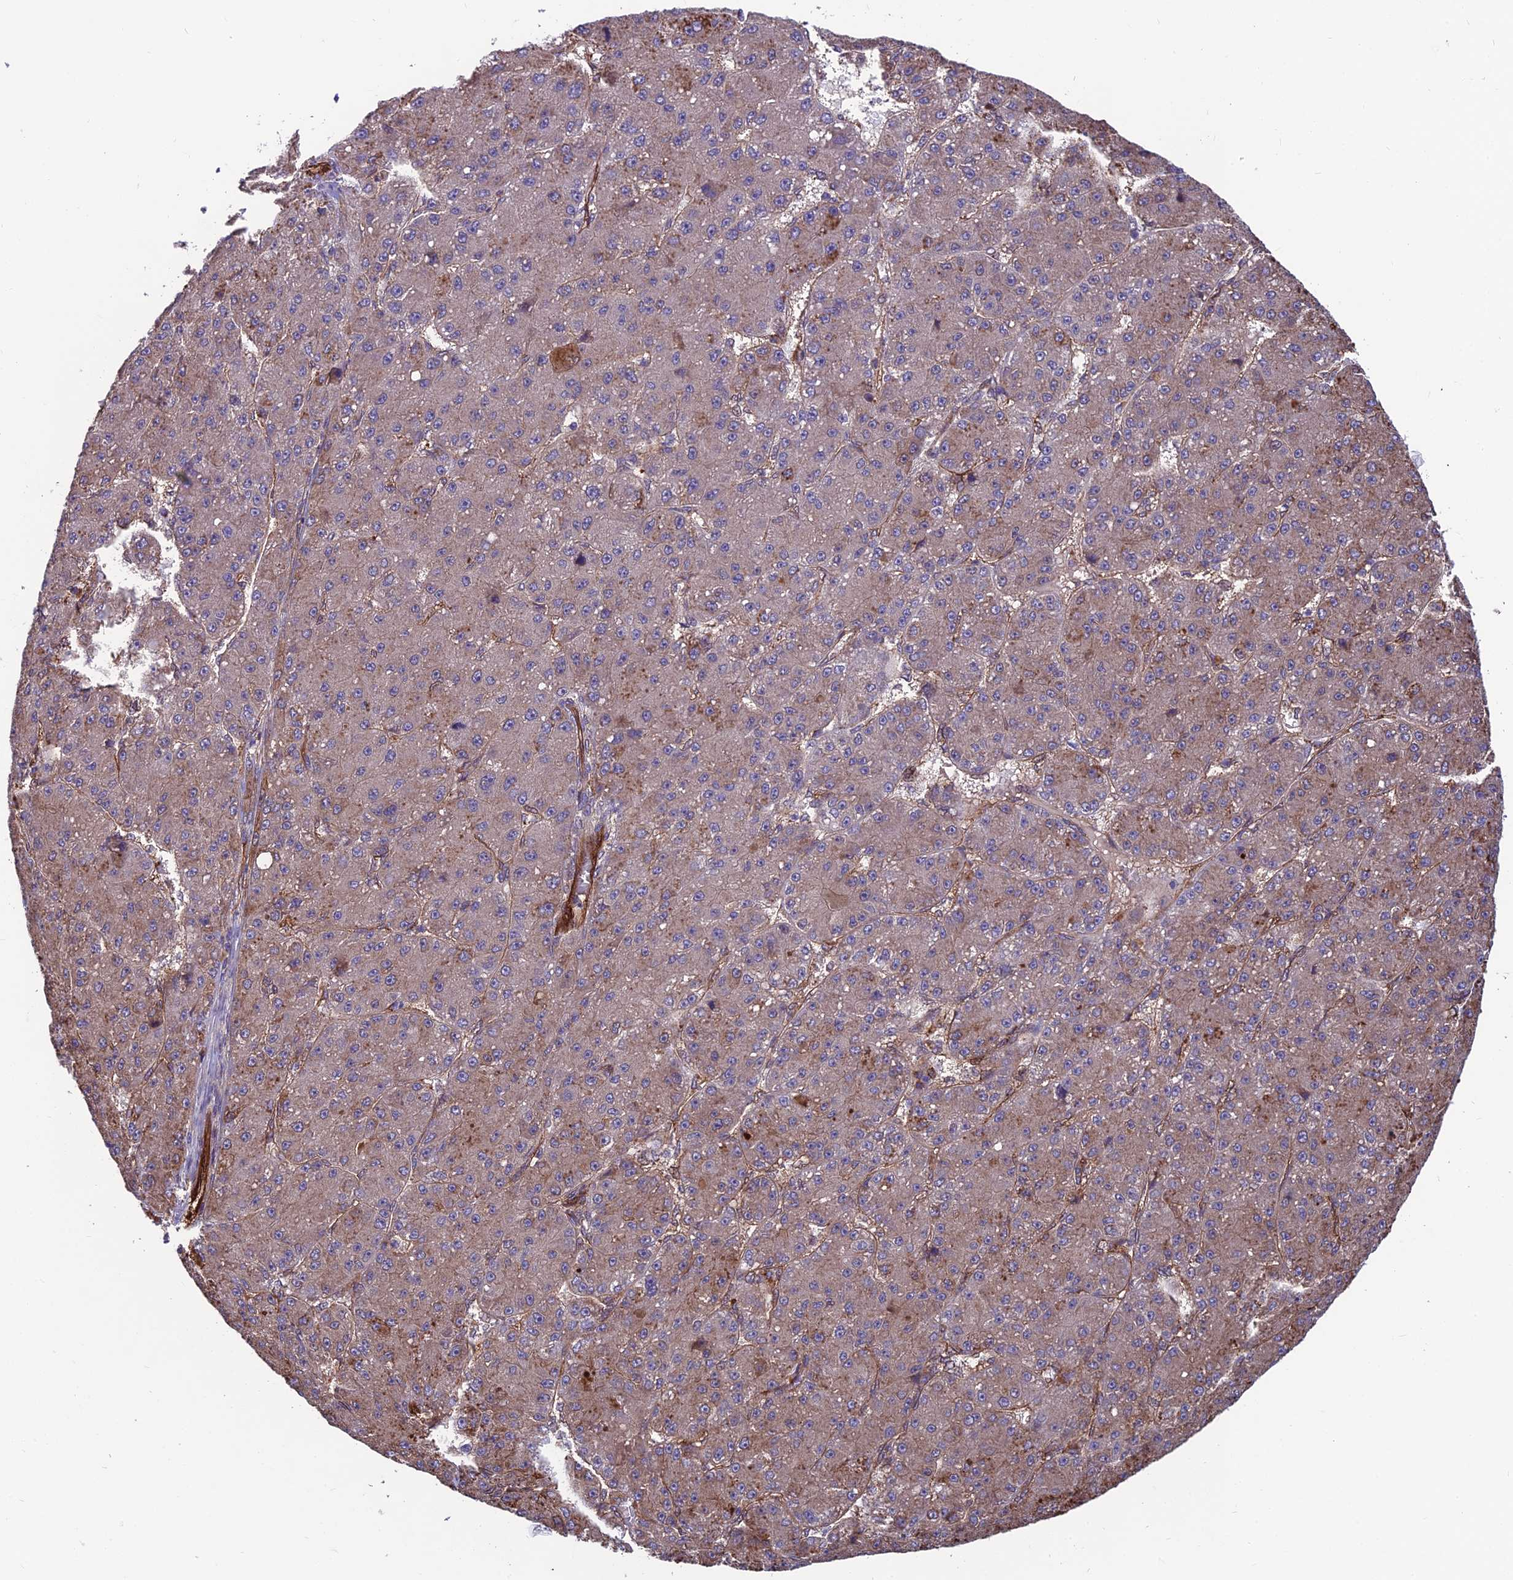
{"staining": {"intensity": "weak", "quantity": "25%-75%", "location": "cytoplasmic/membranous"}, "tissue": "liver cancer", "cell_type": "Tumor cells", "image_type": "cancer", "snomed": [{"axis": "morphology", "description": "Carcinoma, Hepatocellular, NOS"}, {"axis": "topography", "description": "Liver"}], "caption": "This is an image of immunohistochemistry (IHC) staining of liver hepatocellular carcinoma, which shows weak positivity in the cytoplasmic/membranous of tumor cells.", "gene": "RTN4RL1", "patient": {"sex": "male", "age": 67}}